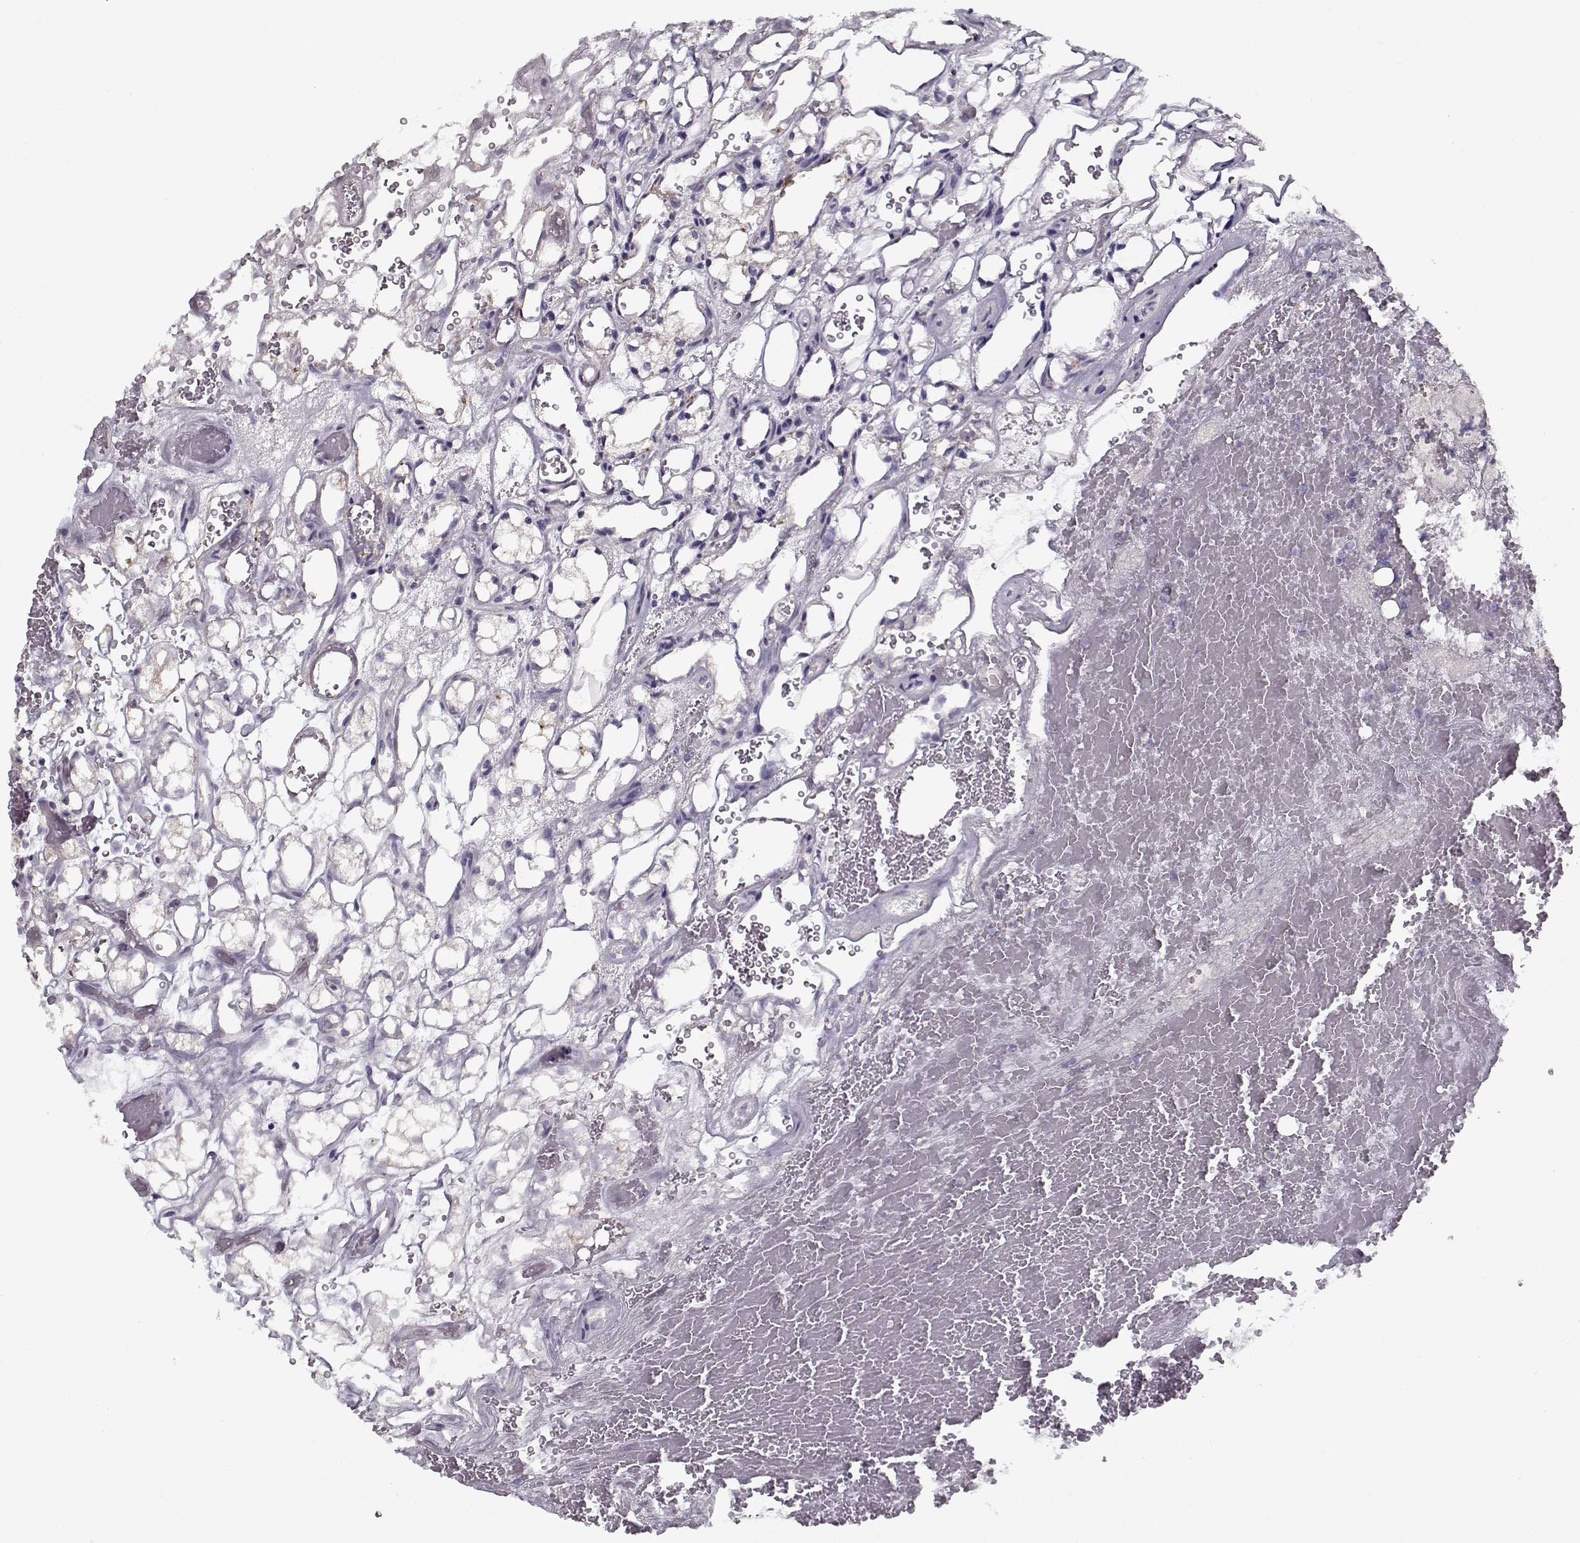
{"staining": {"intensity": "negative", "quantity": "none", "location": "none"}, "tissue": "renal cancer", "cell_type": "Tumor cells", "image_type": "cancer", "snomed": [{"axis": "morphology", "description": "Adenocarcinoma, NOS"}, {"axis": "topography", "description": "Kidney"}], "caption": "Photomicrograph shows no significant protein staining in tumor cells of renal cancer.", "gene": "CCDC136", "patient": {"sex": "female", "age": 69}}